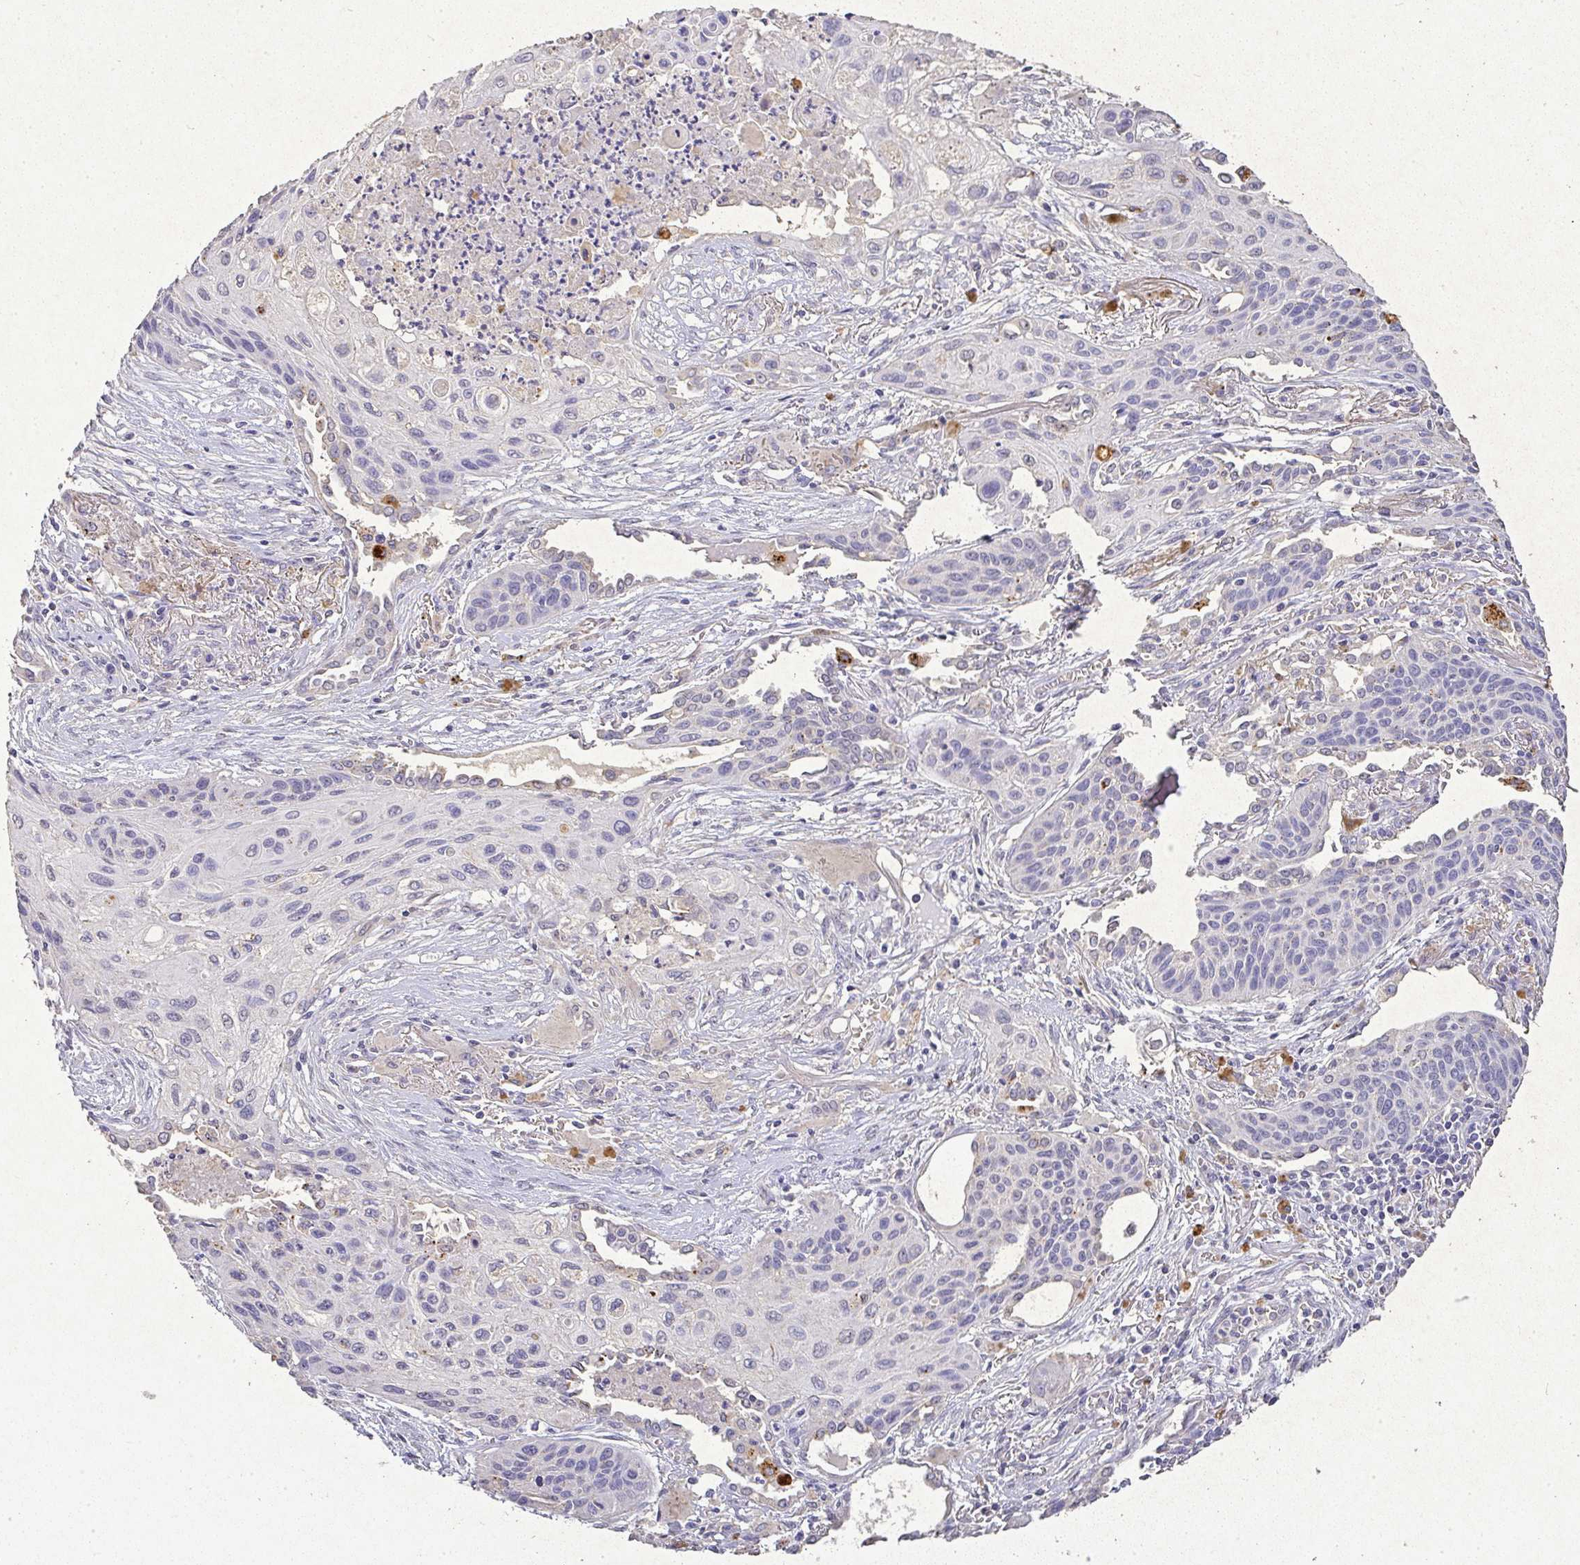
{"staining": {"intensity": "negative", "quantity": "none", "location": "none"}, "tissue": "lung cancer", "cell_type": "Tumor cells", "image_type": "cancer", "snomed": [{"axis": "morphology", "description": "Squamous cell carcinoma, NOS"}, {"axis": "topography", "description": "Lung"}], "caption": "The immunohistochemistry photomicrograph has no significant expression in tumor cells of squamous cell carcinoma (lung) tissue.", "gene": "RPS2", "patient": {"sex": "male", "age": 71}}